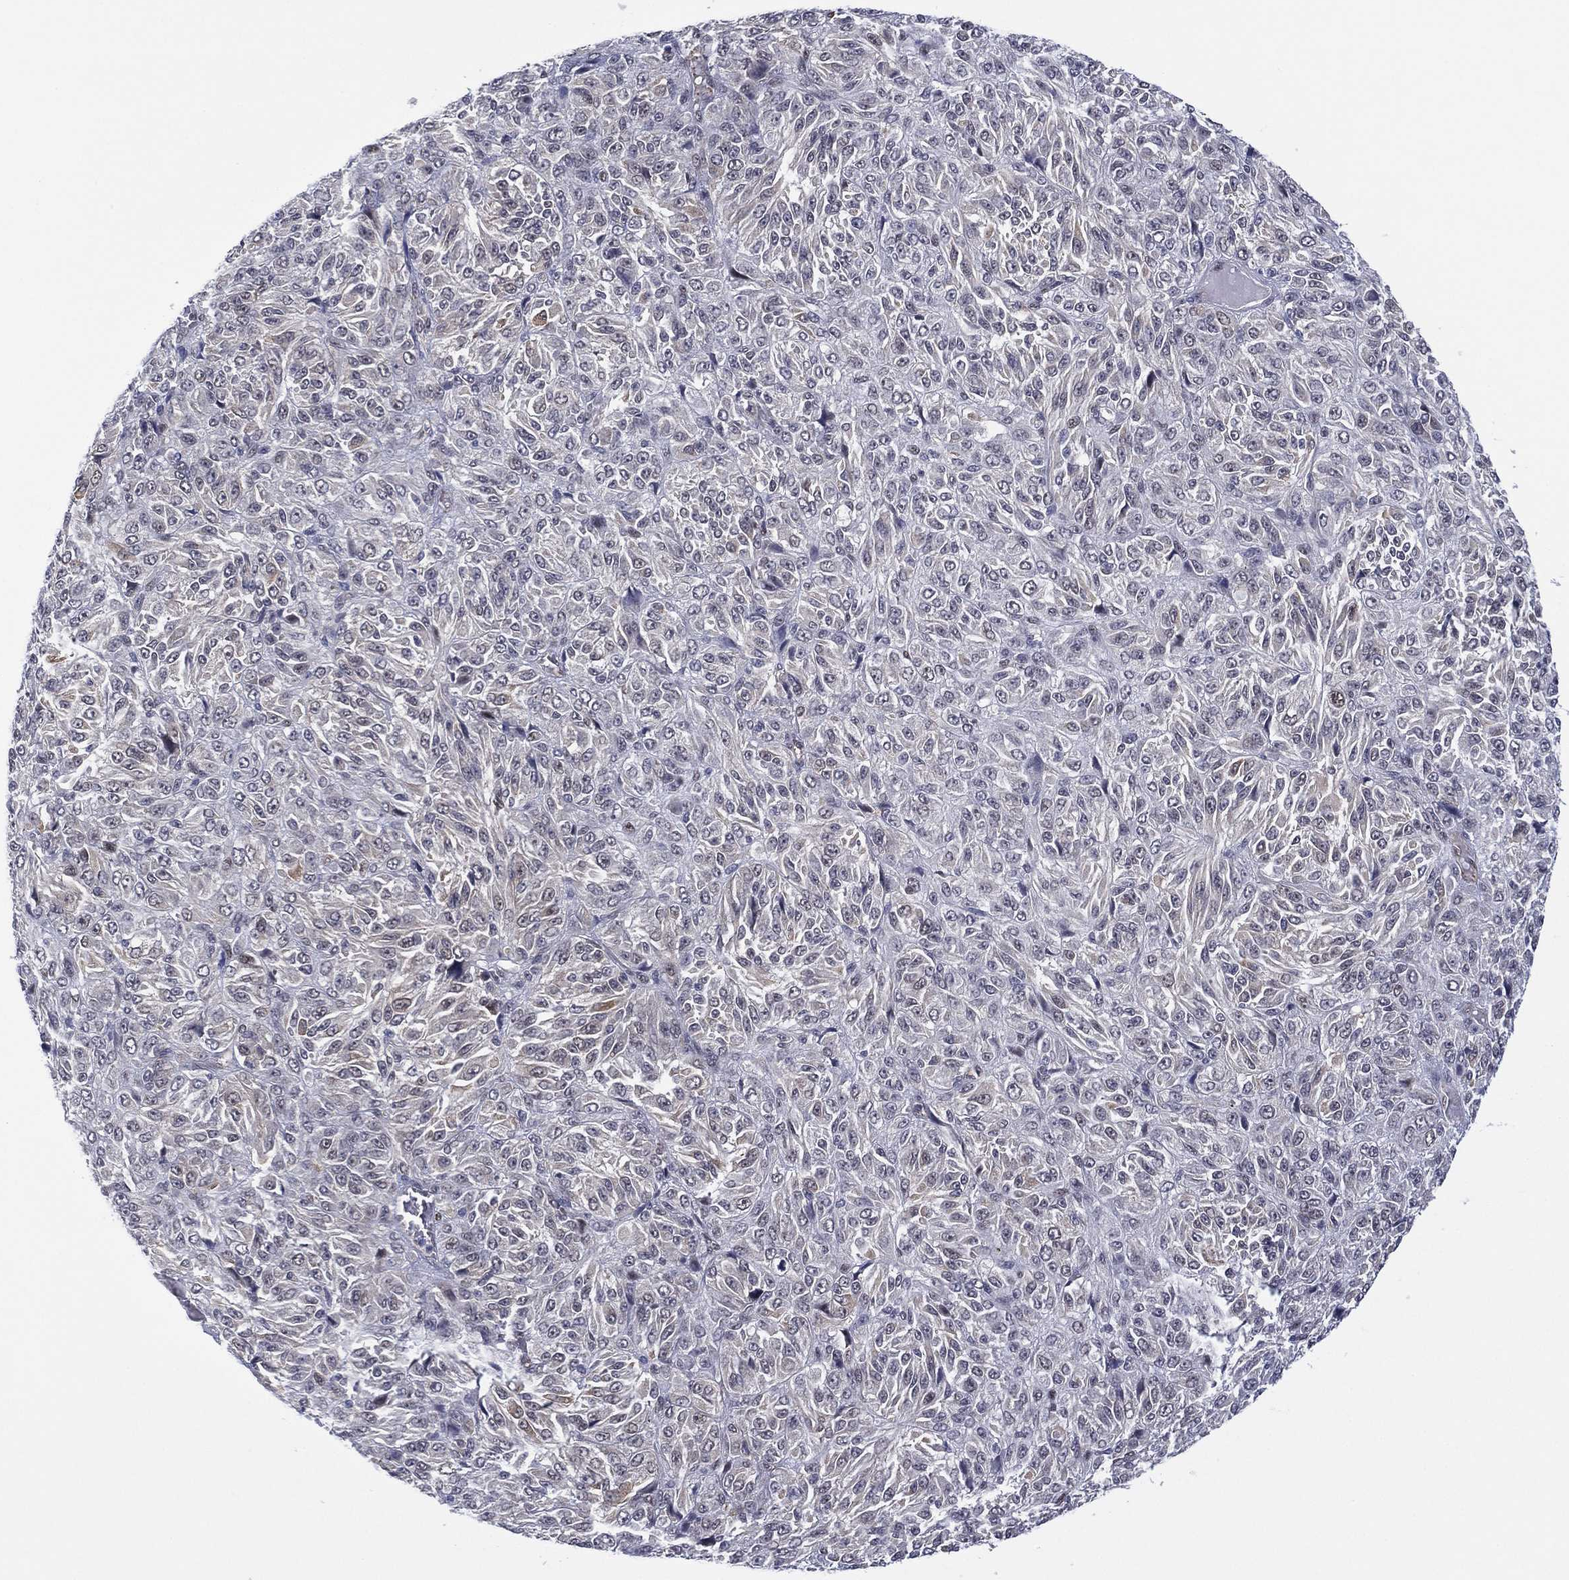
{"staining": {"intensity": "negative", "quantity": "none", "location": "none"}, "tissue": "melanoma", "cell_type": "Tumor cells", "image_type": "cancer", "snomed": [{"axis": "morphology", "description": "Malignant melanoma, Metastatic site"}, {"axis": "topography", "description": "Brain"}], "caption": "Tumor cells show no significant protein staining in malignant melanoma (metastatic site). The staining was performed using DAB (3,3'-diaminobenzidine) to visualize the protein expression in brown, while the nuclei were stained in blue with hematoxylin (Magnification: 20x).", "gene": "GSE1", "patient": {"sex": "female", "age": 56}}